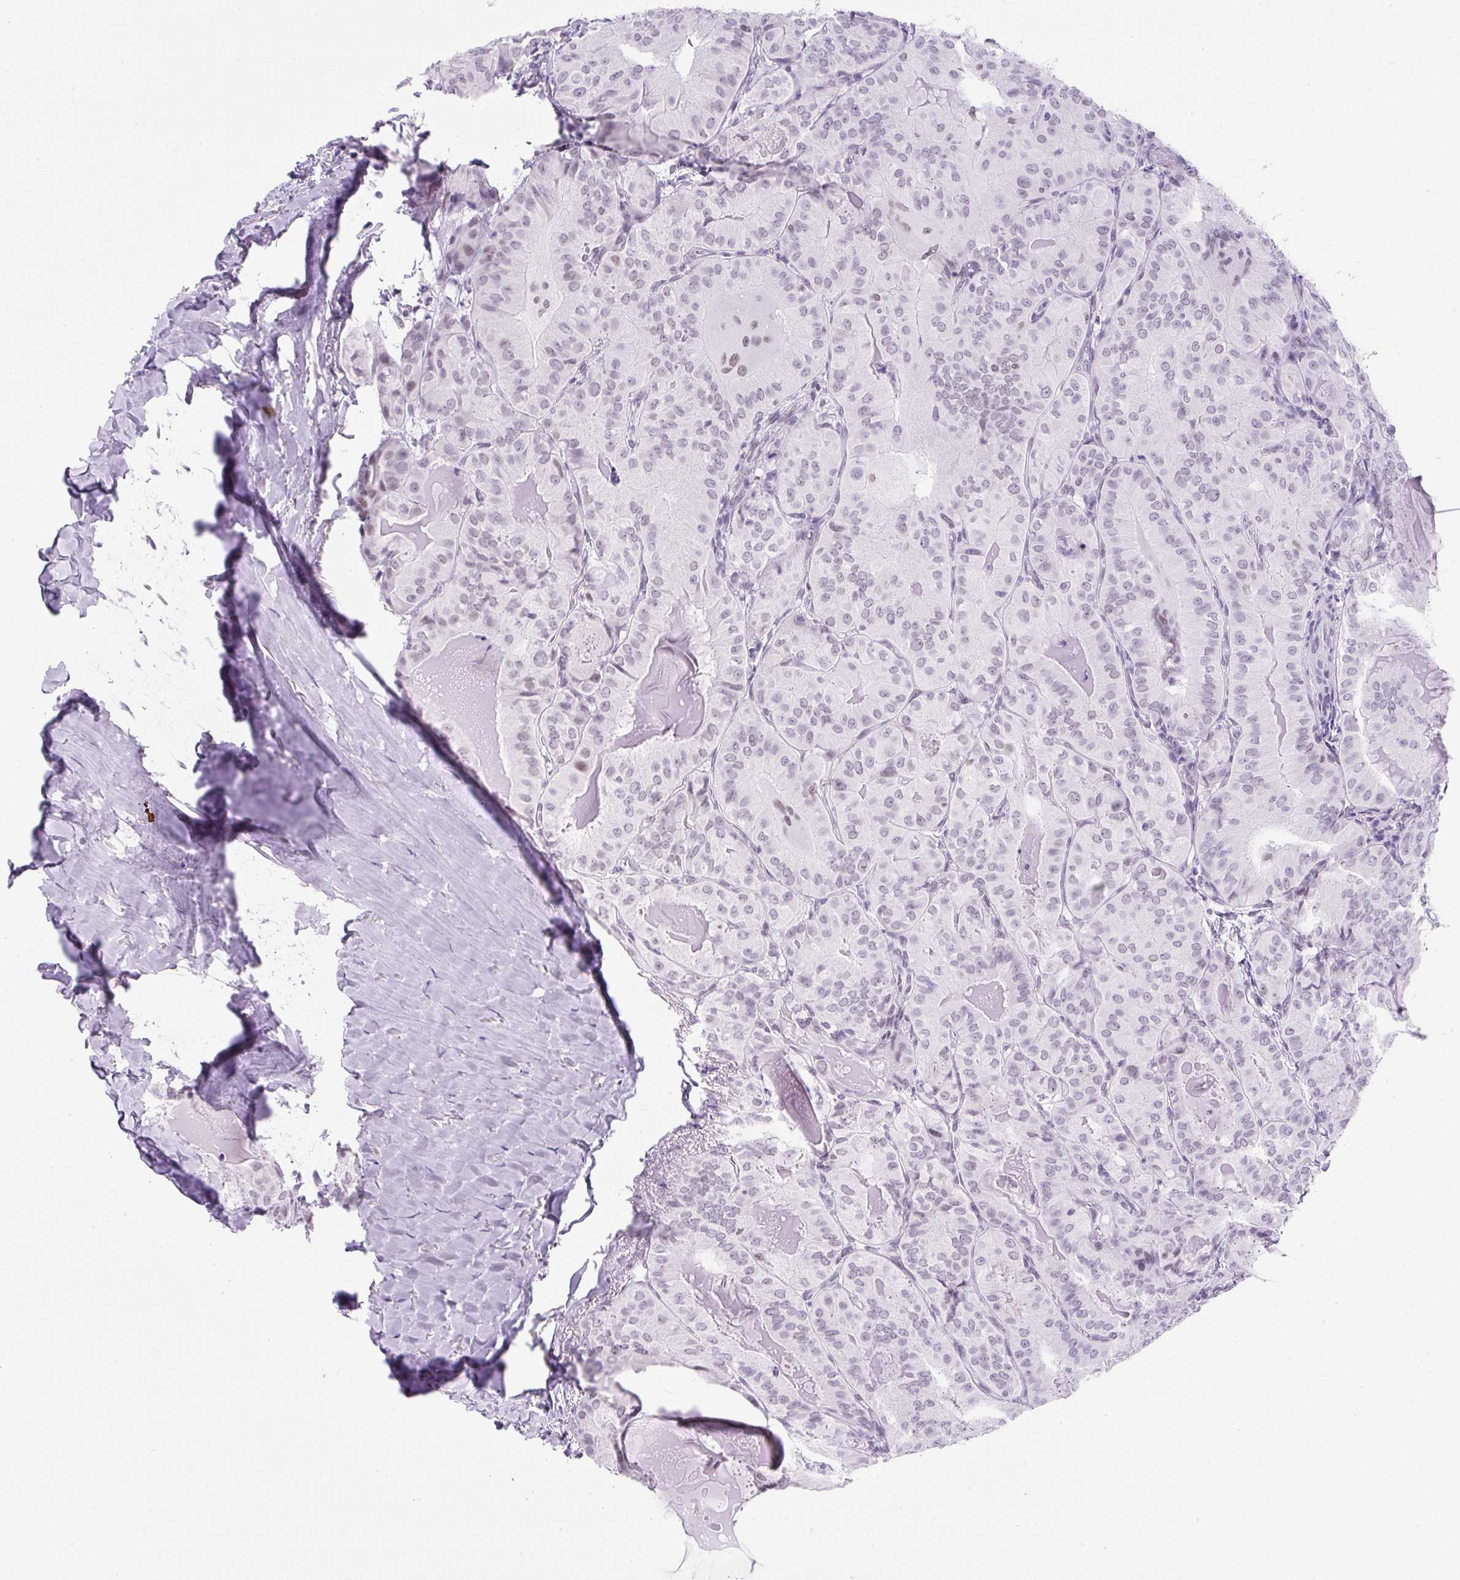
{"staining": {"intensity": "negative", "quantity": "none", "location": "none"}, "tissue": "thyroid cancer", "cell_type": "Tumor cells", "image_type": "cancer", "snomed": [{"axis": "morphology", "description": "Papillary adenocarcinoma, NOS"}, {"axis": "topography", "description": "Thyroid gland"}], "caption": "A photomicrograph of human thyroid cancer (papillary adenocarcinoma) is negative for staining in tumor cells.", "gene": "PLCXD2", "patient": {"sex": "female", "age": 68}}